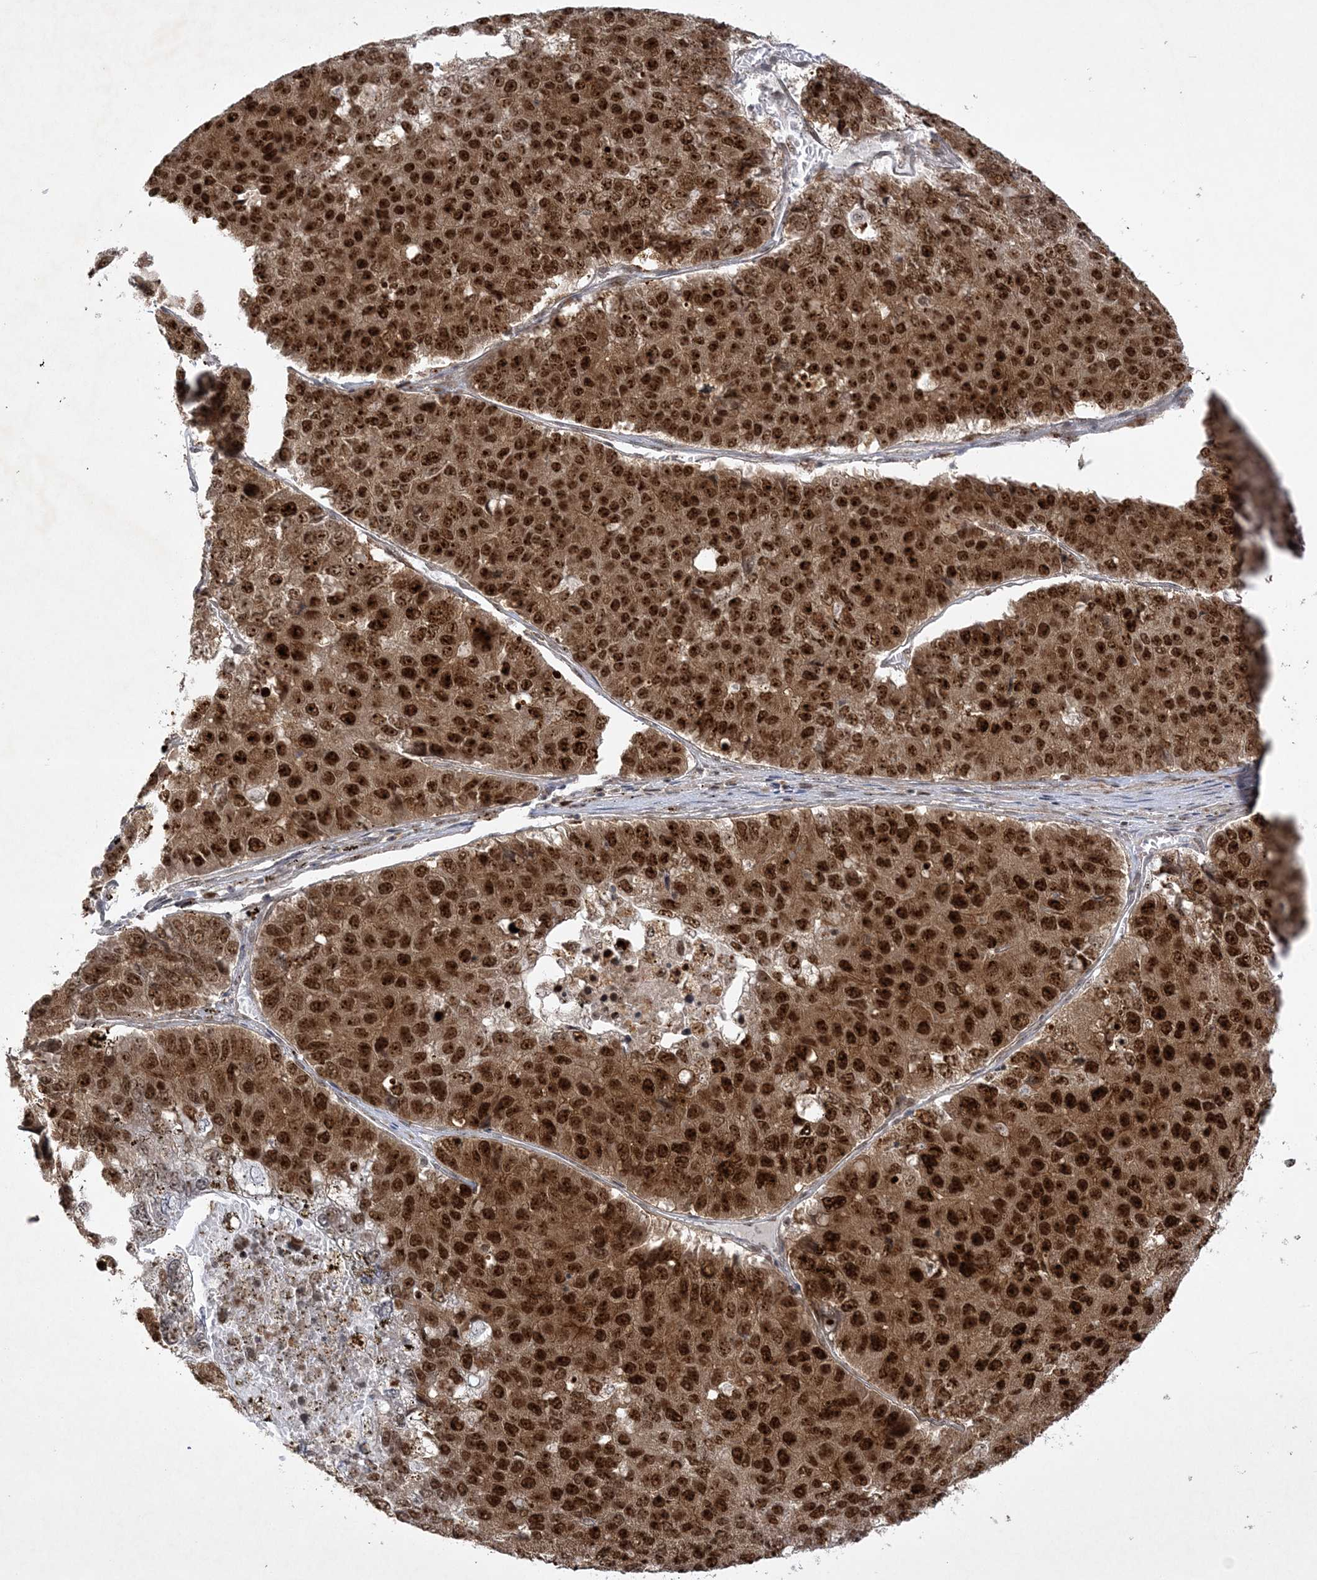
{"staining": {"intensity": "strong", "quantity": ">75%", "location": "cytoplasmic/membranous,nuclear"}, "tissue": "pancreatic cancer", "cell_type": "Tumor cells", "image_type": "cancer", "snomed": [{"axis": "morphology", "description": "Adenocarcinoma, NOS"}, {"axis": "topography", "description": "Pancreas"}], "caption": "Pancreatic cancer stained with a brown dye demonstrates strong cytoplasmic/membranous and nuclear positive positivity in approximately >75% of tumor cells.", "gene": "NPM3", "patient": {"sex": "male", "age": 50}}